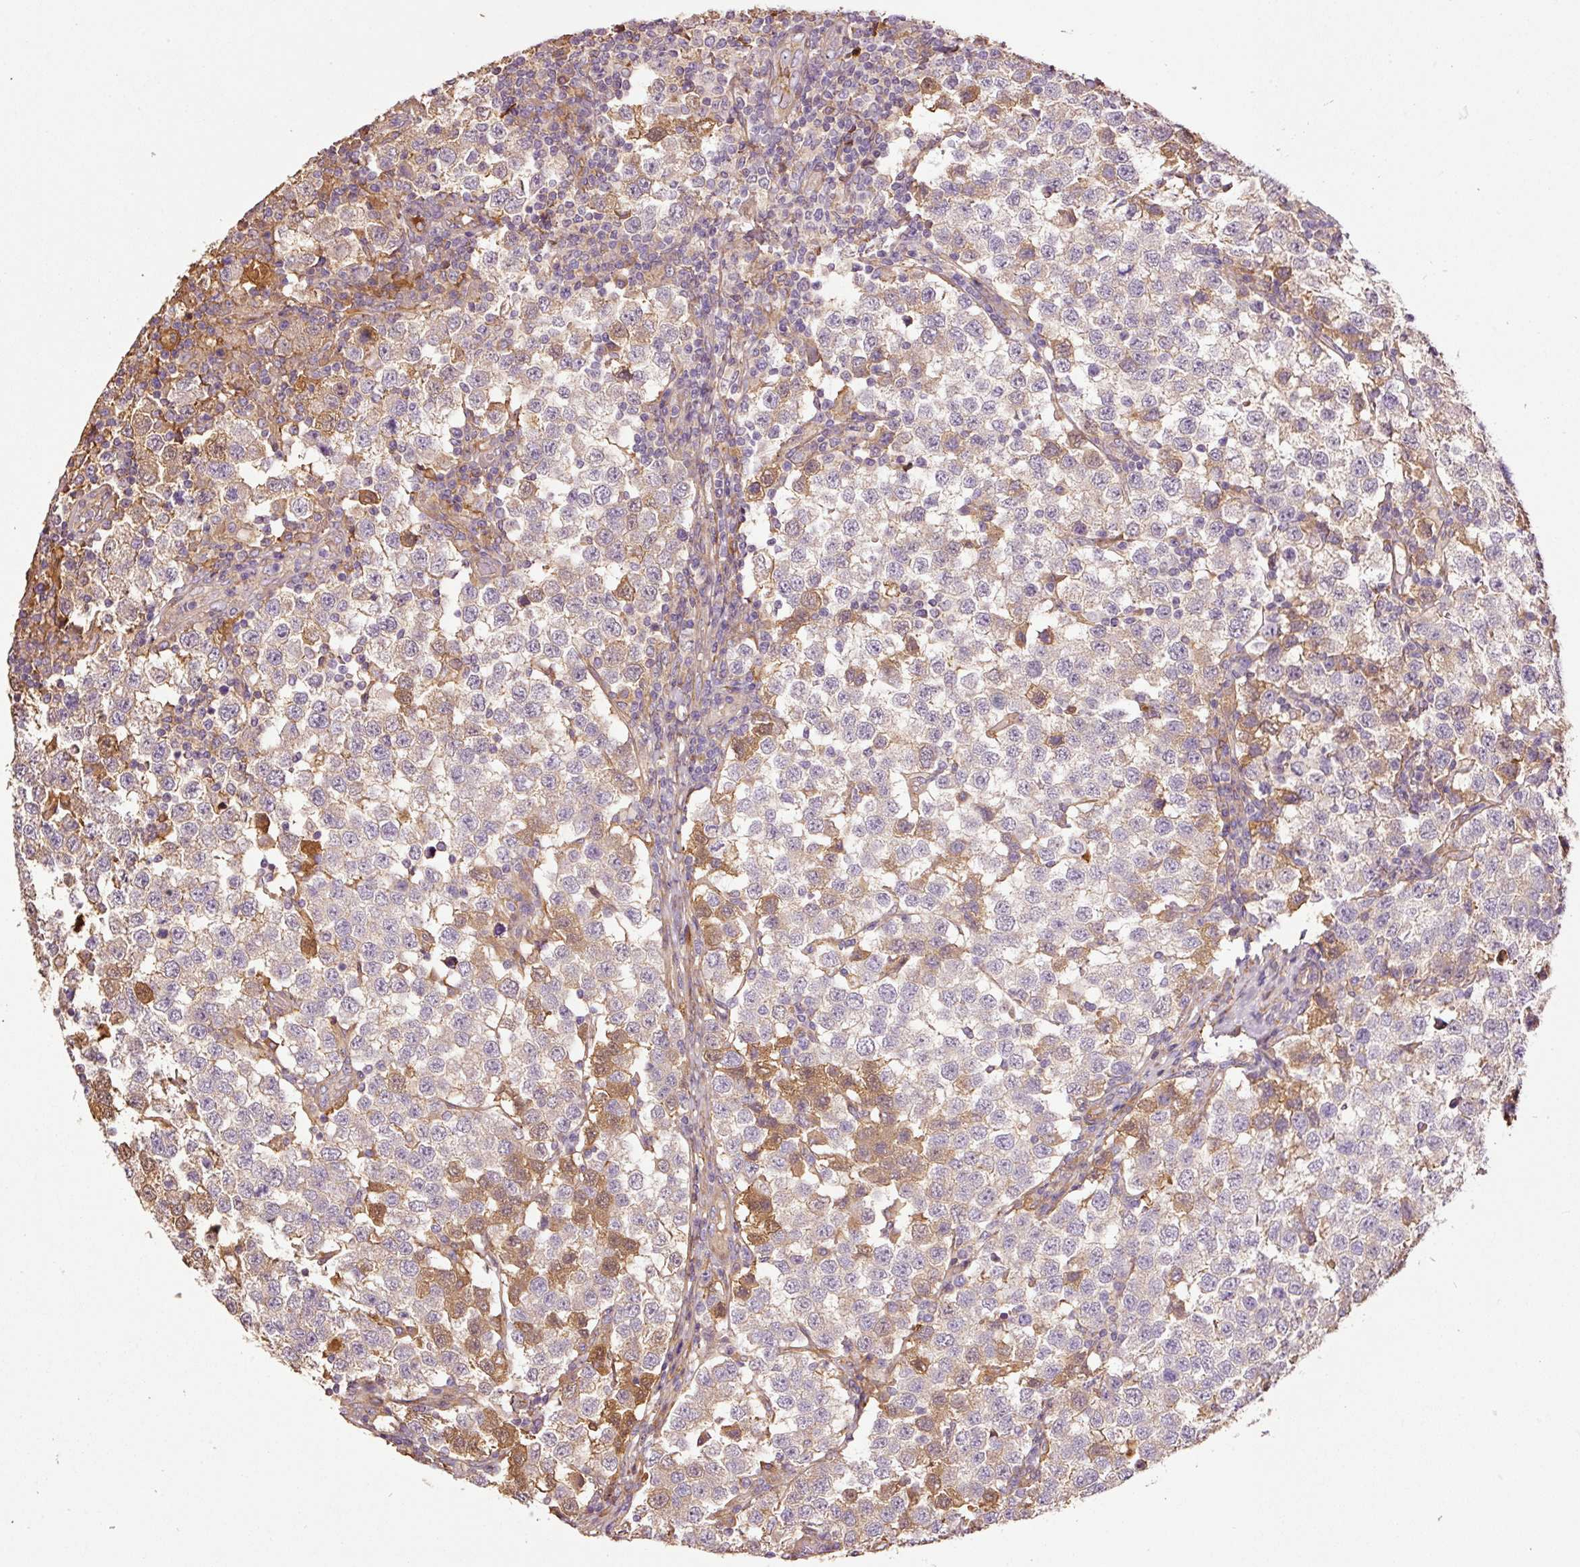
{"staining": {"intensity": "negative", "quantity": "none", "location": "none"}, "tissue": "testis cancer", "cell_type": "Tumor cells", "image_type": "cancer", "snomed": [{"axis": "morphology", "description": "Seminoma, NOS"}, {"axis": "topography", "description": "Testis"}], "caption": "Seminoma (testis) stained for a protein using IHC displays no staining tumor cells.", "gene": "NID2", "patient": {"sex": "male", "age": 34}}